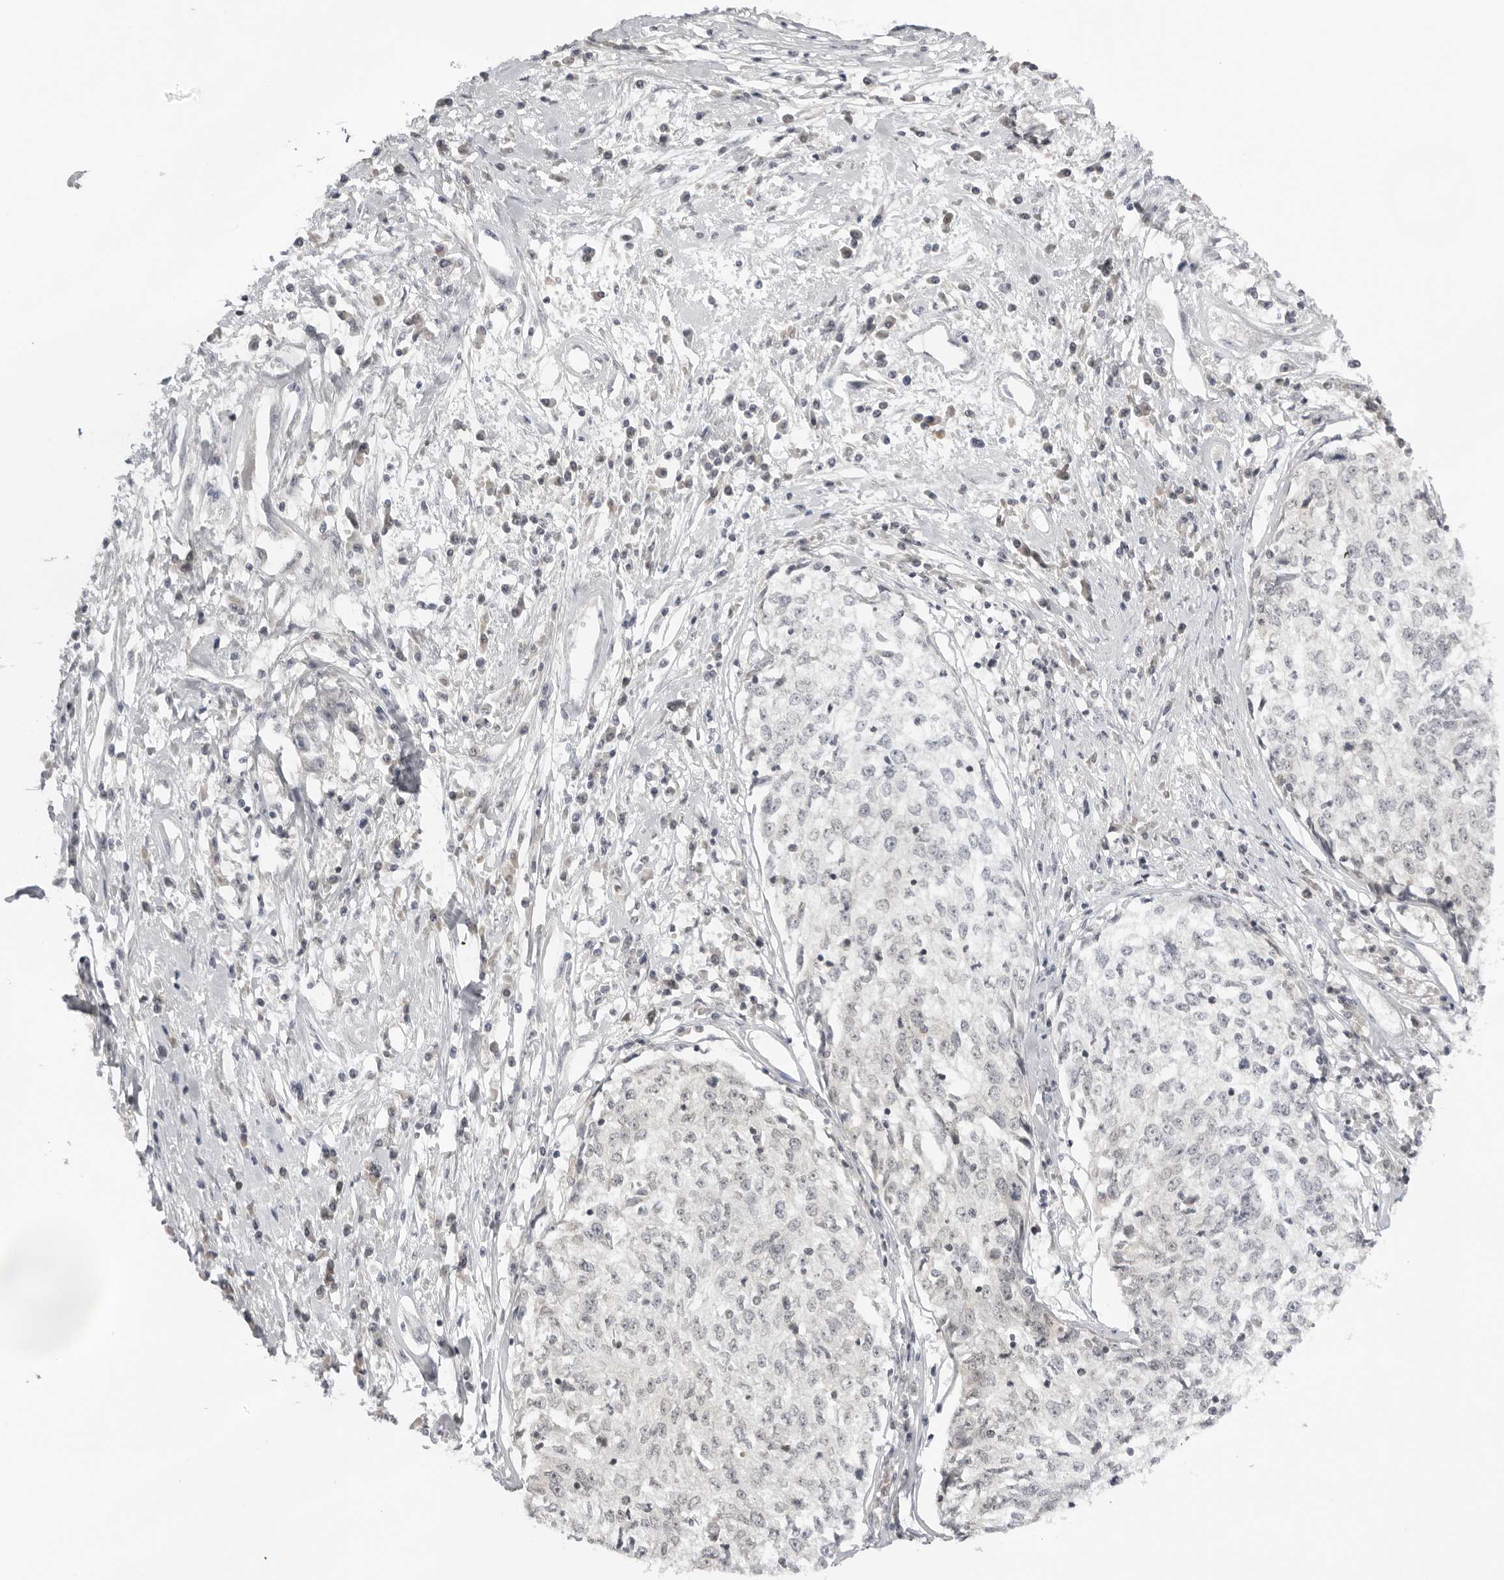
{"staining": {"intensity": "negative", "quantity": "none", "location": "none"}, "tissue": "cervical cancer", "cell_type": "Tumor cells", "image_type": "cancer", "snomed": [{"axis": "morphology", "description": "Squamous cell carcinoma, NOS"}, {"axis": "topography", "description": "Cervix"}], "caption": "DAB (3,3'-diaminobenzidine) immunohistochemical staining of human squamous cell carcinoma (cervical) exhibits no significant staining in tumor cells.", "gene": "ACP6", "patient": {"sex": "female", "age": 57}}